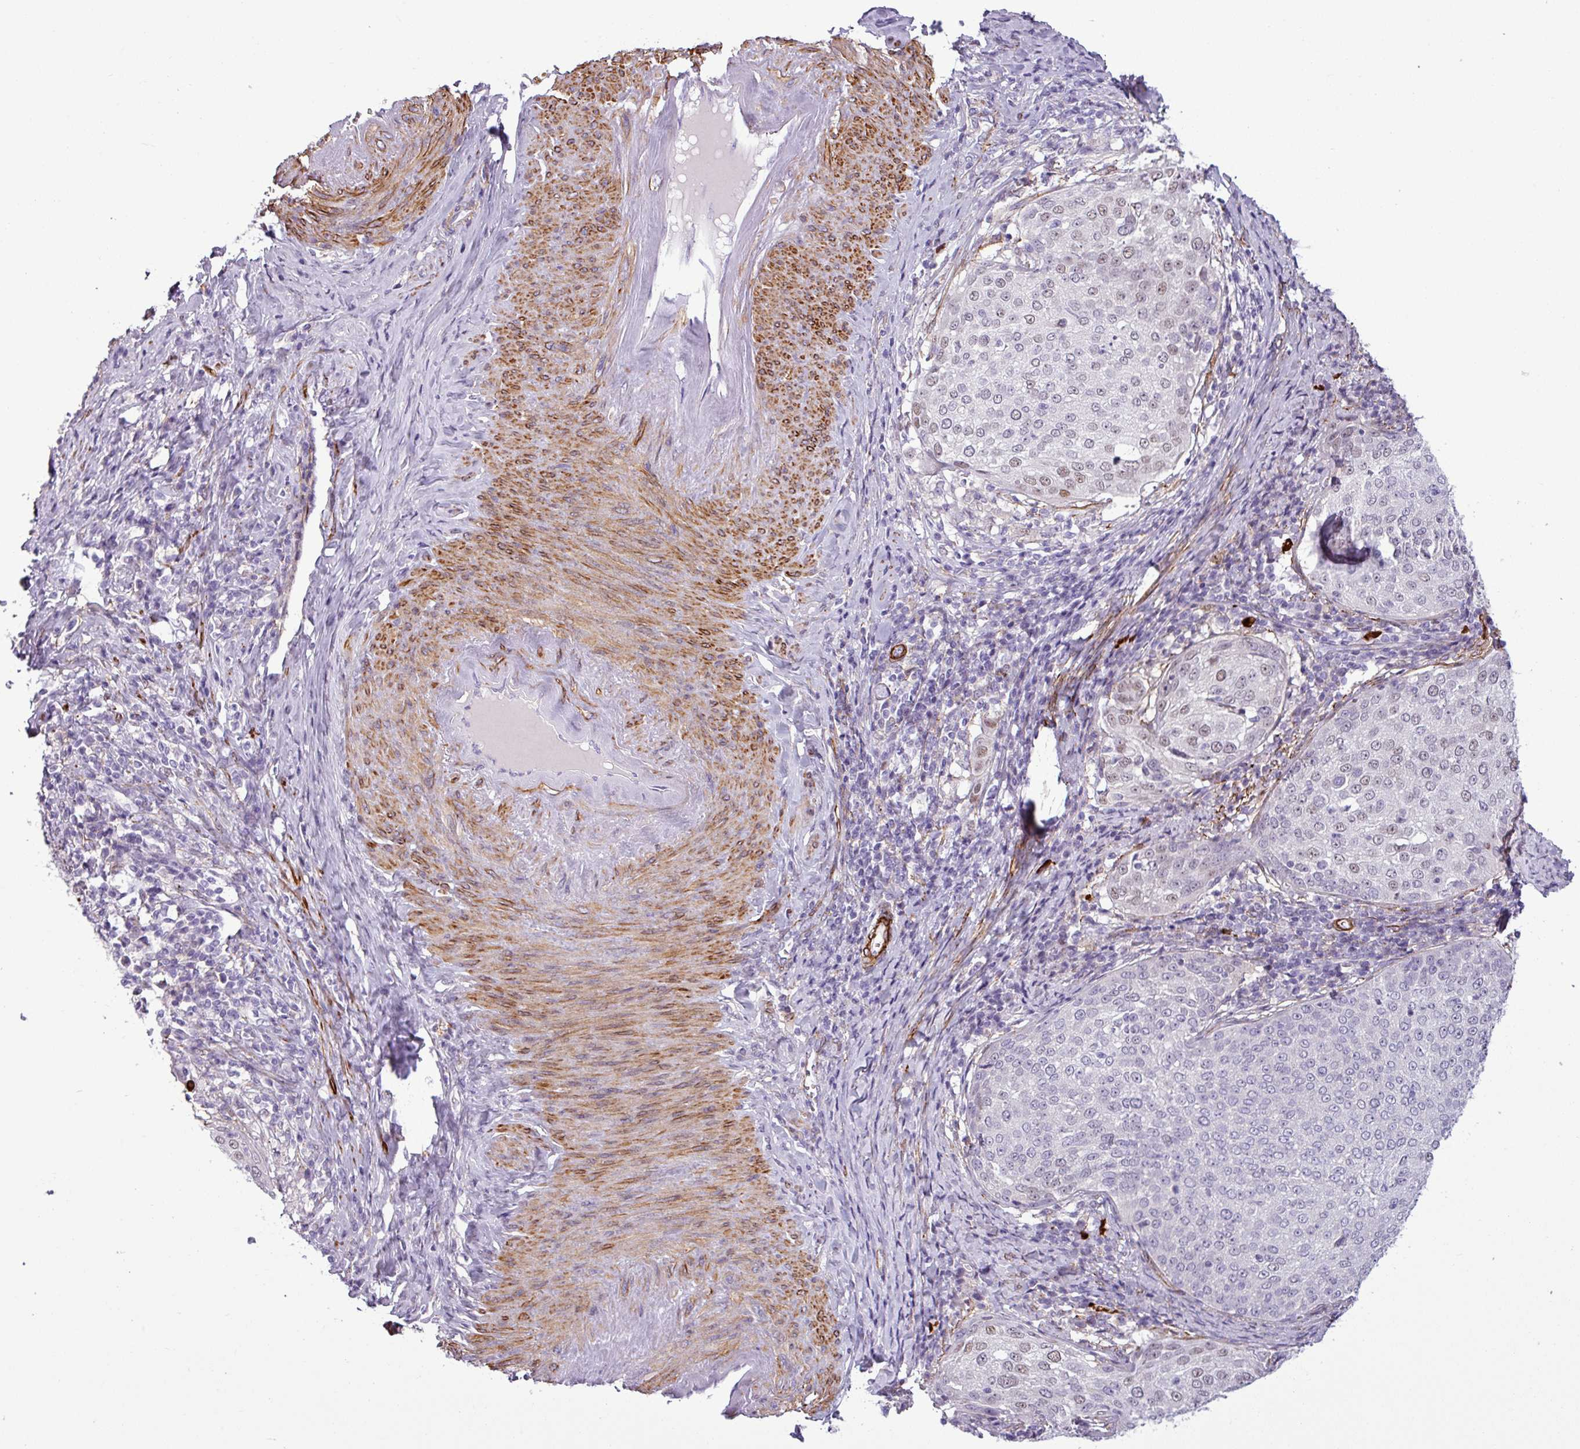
{"staining": {"intensity": "weak", "quantity": "25%-75%", "location": "nuclear"}, "tissue": "cervical cancer", "cell_type": "Tumor cells", "image_type": "cancer", "snomed": [{"axis": "morphology", "description": "Squamous cell carcinoma, NOS"}, {"axis": "topography", "description": "Cervix"}], "caption": "Protein expression analysis of human cervical cancer reveals weak nuclear expression in approximately 25%-75% of tumor cells.", "gene": "ATP10A", "patient": {"sex": "female", "age": 57}}